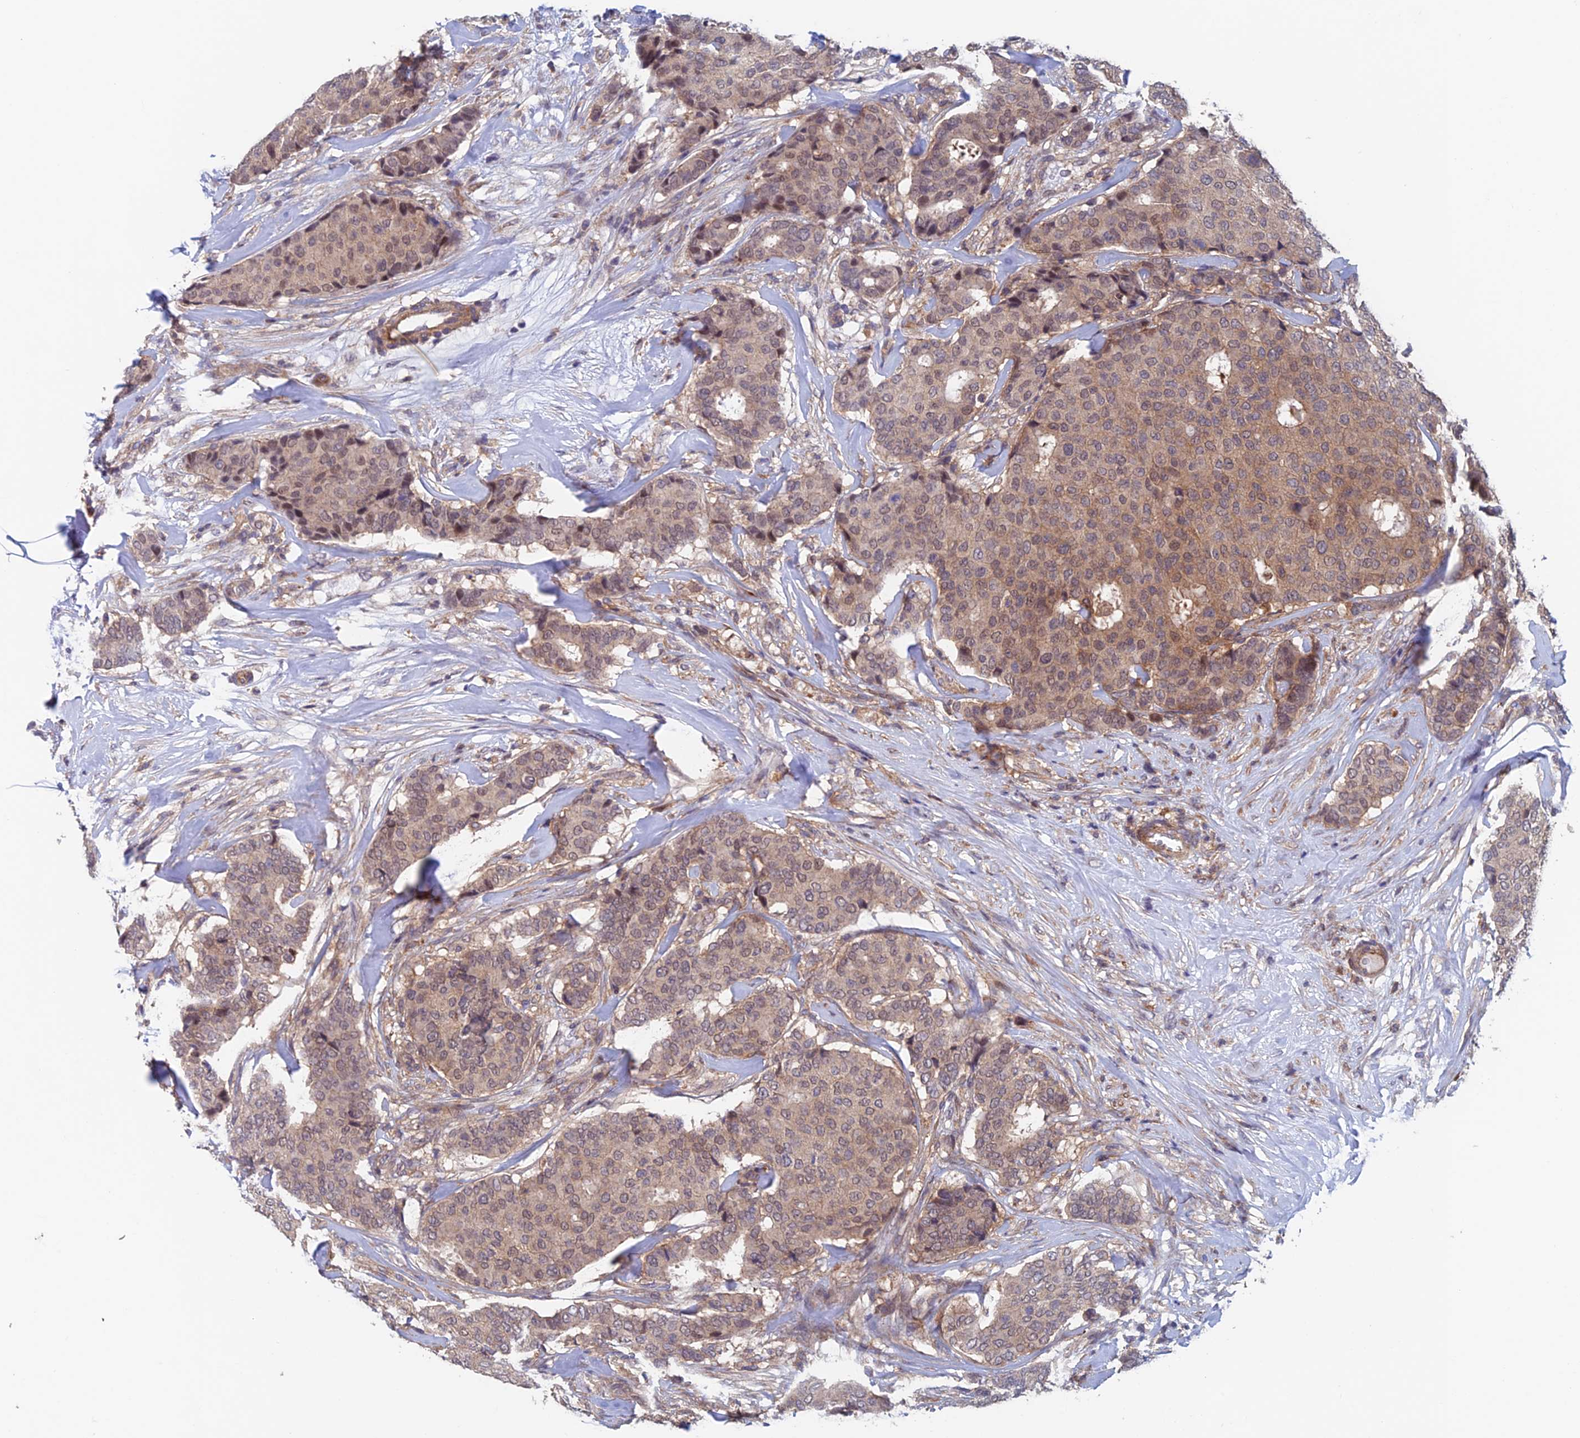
{"staining": {"intensity": "weak", "quantity": ">75%", "location": "cytoplasmic/membranous,nuclear"}, "tissue": "breast cancer", "cell_type": "Tumor cells", "image_type": "cancer", "snomed": [{"axis": "morphology", "description": "Duct carcinoma"}, {"axis": "topography", "description": "Breast"}], "caption": "Infiltrating ductal carcinoma (breast) stained for a protein displays weak cytoplasmic/membranous and nuclear positivity in tumor cells.", "gene": "NUDT16L1", "patient": {"sex": "female", "age": 75}}